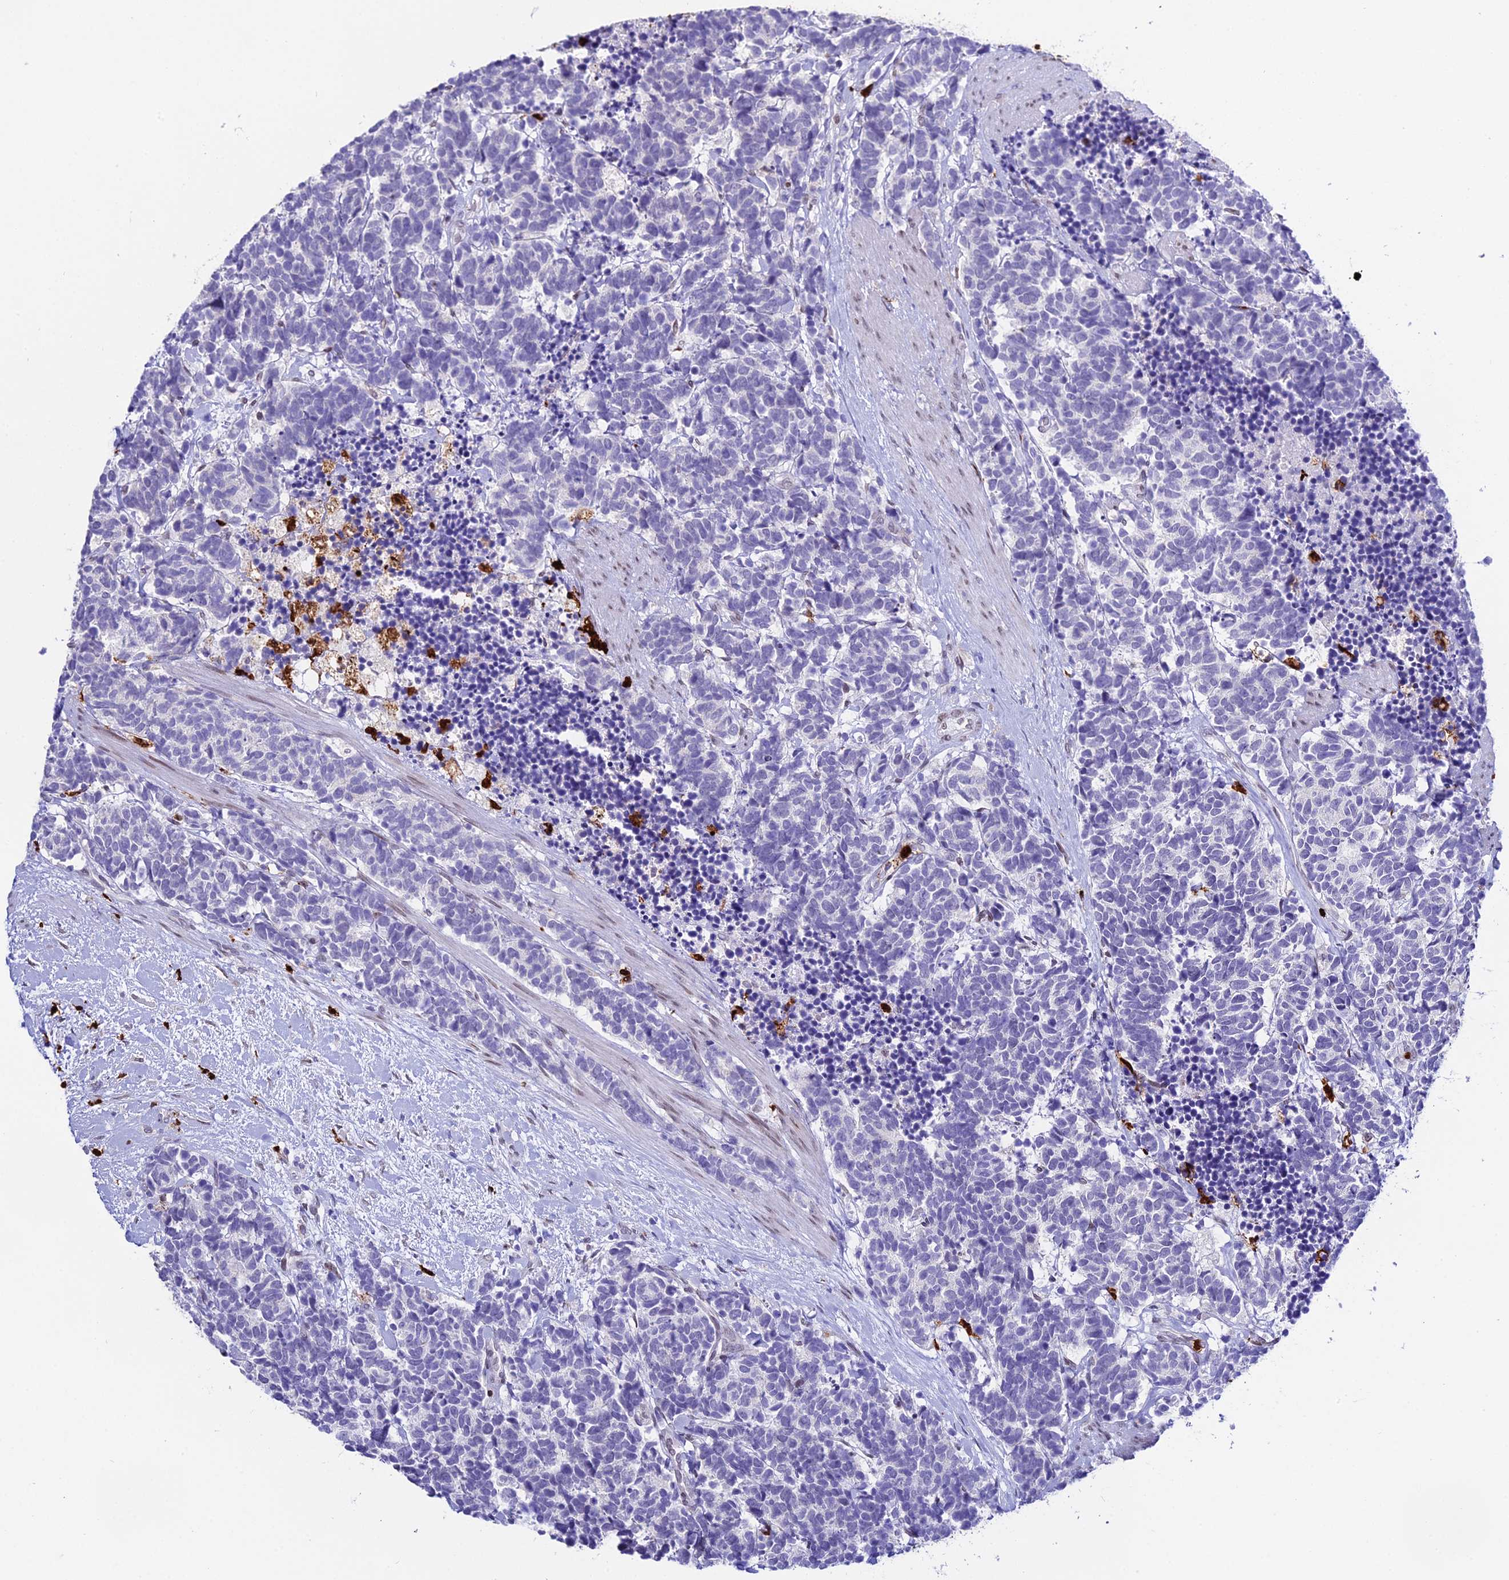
{"staining": {"intensity": "negative", "quantity": "none", "location": "none"}, "tissue": "carcinoid", "cell_type": "Tumor cells", "image_type": "cancer", "snomed": [{"axis": "morphology", "description": "Carcinoma, NOS"}, {"axis": "morphology", "description": "Carcinoid, malignant, NOS"}, {"axis": "topography", "description": "Prostate"}], "caption": "Human carcinoid stained for a protein using IHC exhibits no expression in tumor cells.", "gene": "MCM10", "patient": {"sex": "male", "age": 57}}